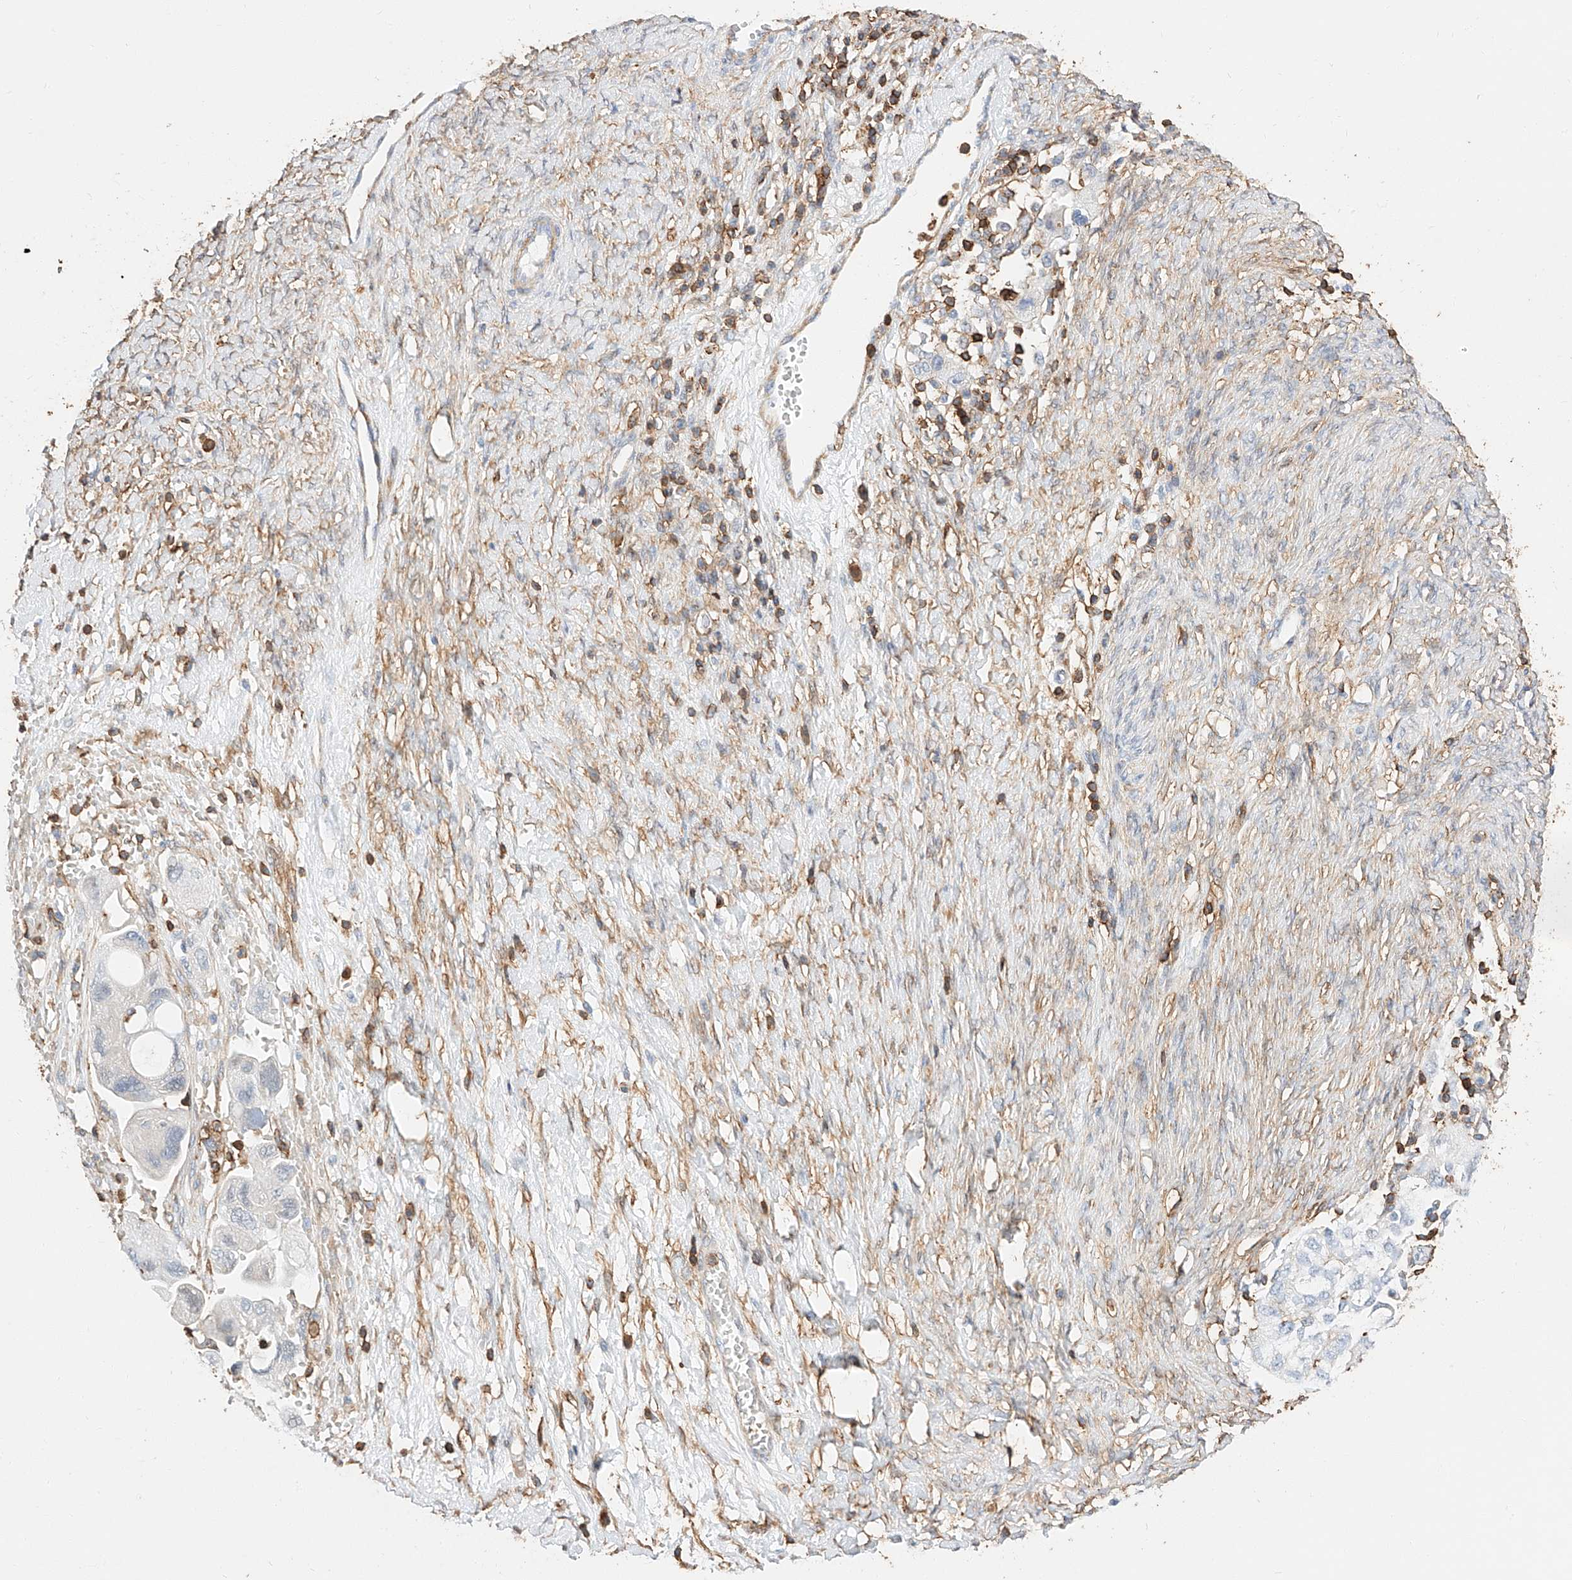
{"staining": {"intensity": "negative", "quantity": "none", "location": "none"}, "tissue": "ovarian cancer", "cell_type": "Tumor cells", "image_type": "cancer", "snomed": [{"axis": "morphology", "description": "Carcinoma, NOS"}, {"axis": "morphology", "description": "Cystadenocarcinoma, serous, NOS"}, {"axis": "topography", "description": "Ovary"}], "caption": "Human ovarian carcinoma stained for a protein using IHC displays no expression in tumor cells.", "gene": "WFS1", "patient": {"sex": "female", "age": 69}}